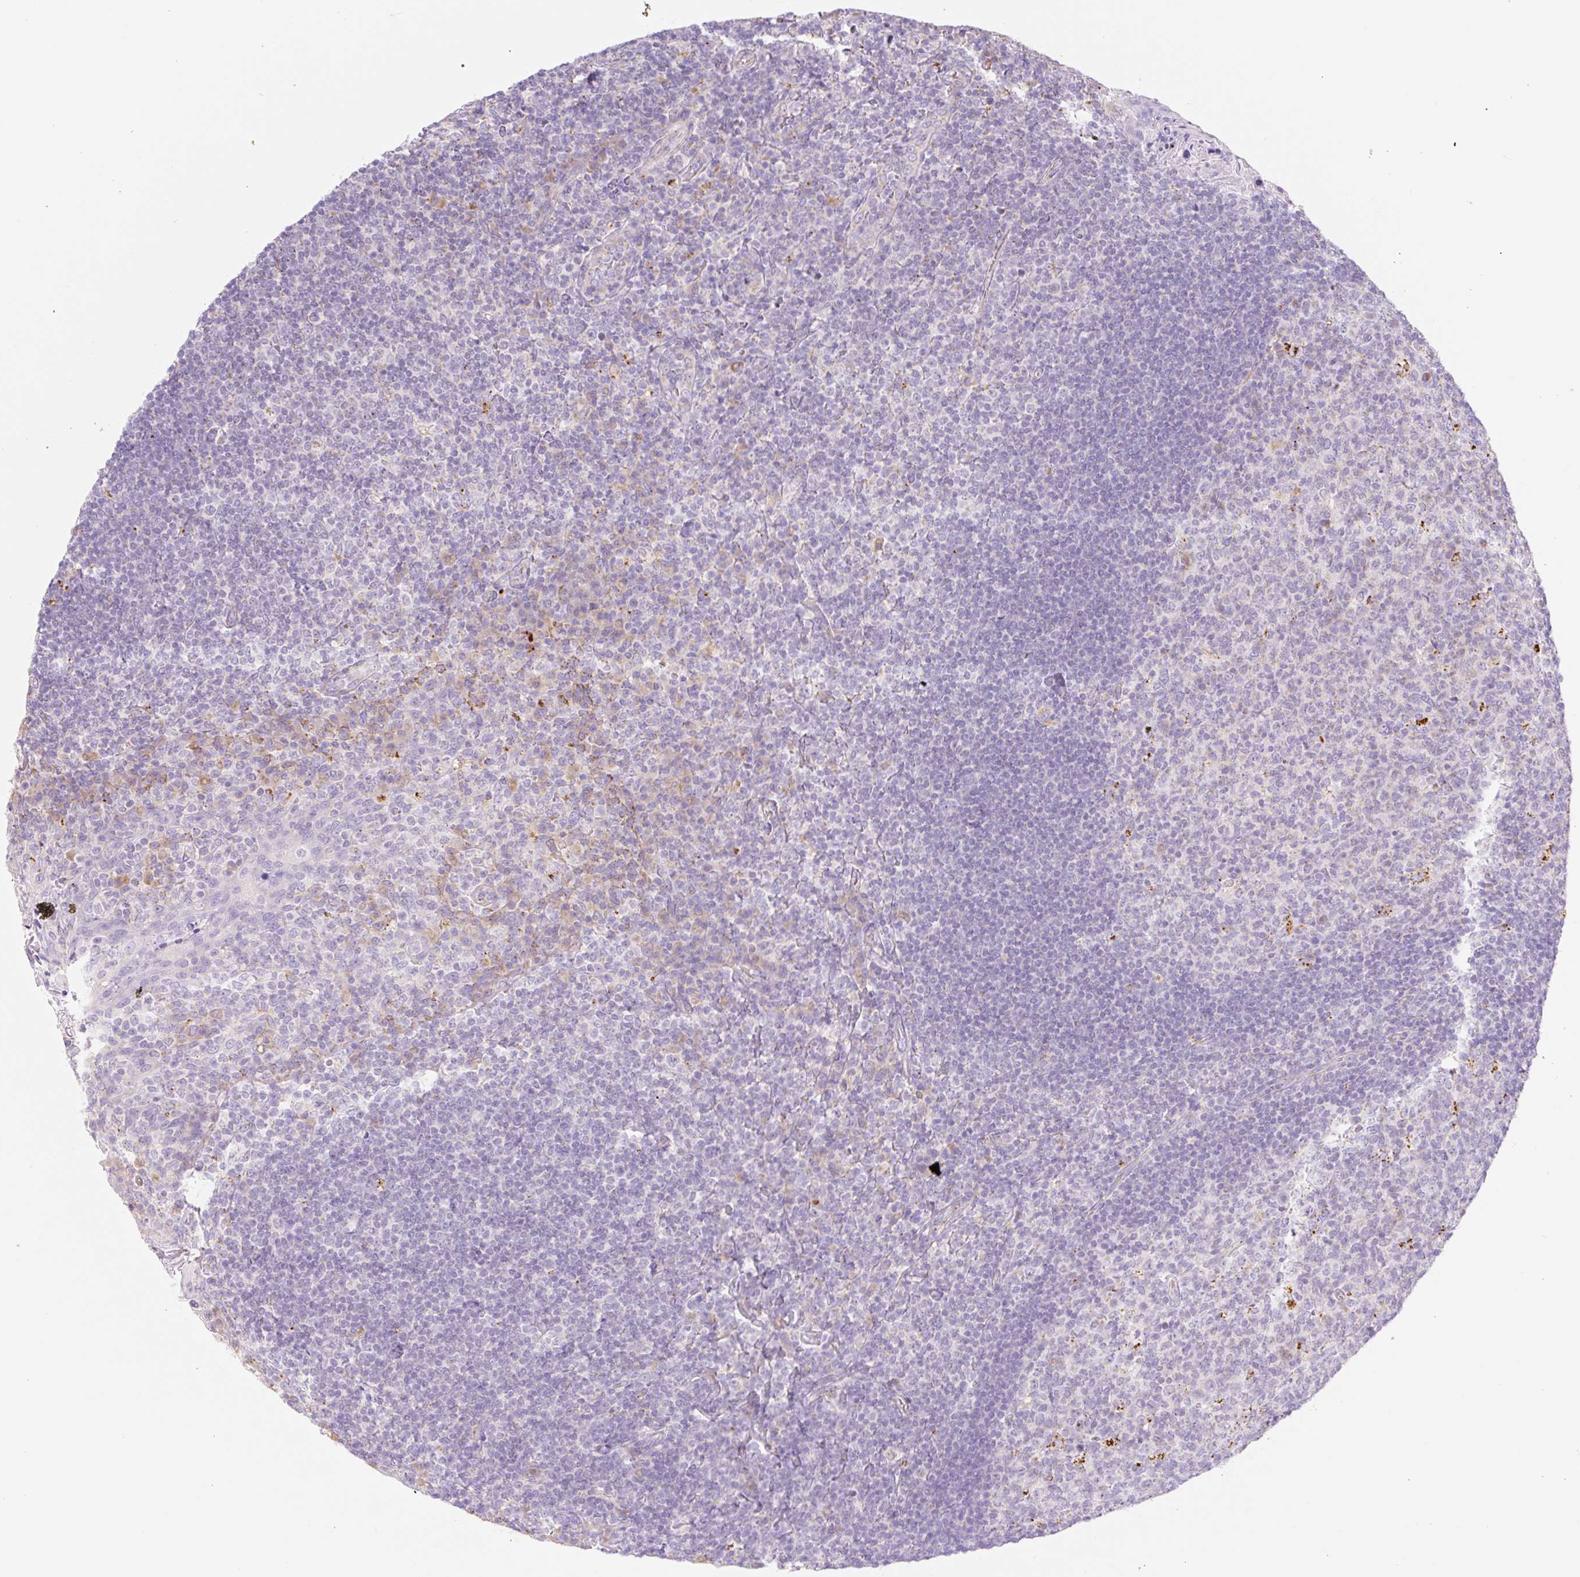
{"staining": {"intensity": "negative", "quantity": "none", "location": "none"}, "tissue": "tonsil", "cell_type": "Germinal center cells", "image_type": "normal", "snomed": [{"axis": "morphology", "description": "Normal tissue, NOS"}, {"axis": "topography", "description": "Tonsil"}], "caption": "Germinal center cells show no significant expression in normal tonsil. Nuclei are stained in blue.", "gene": "CLEC3A", "patient": {"sex": "female", "age": 10}}